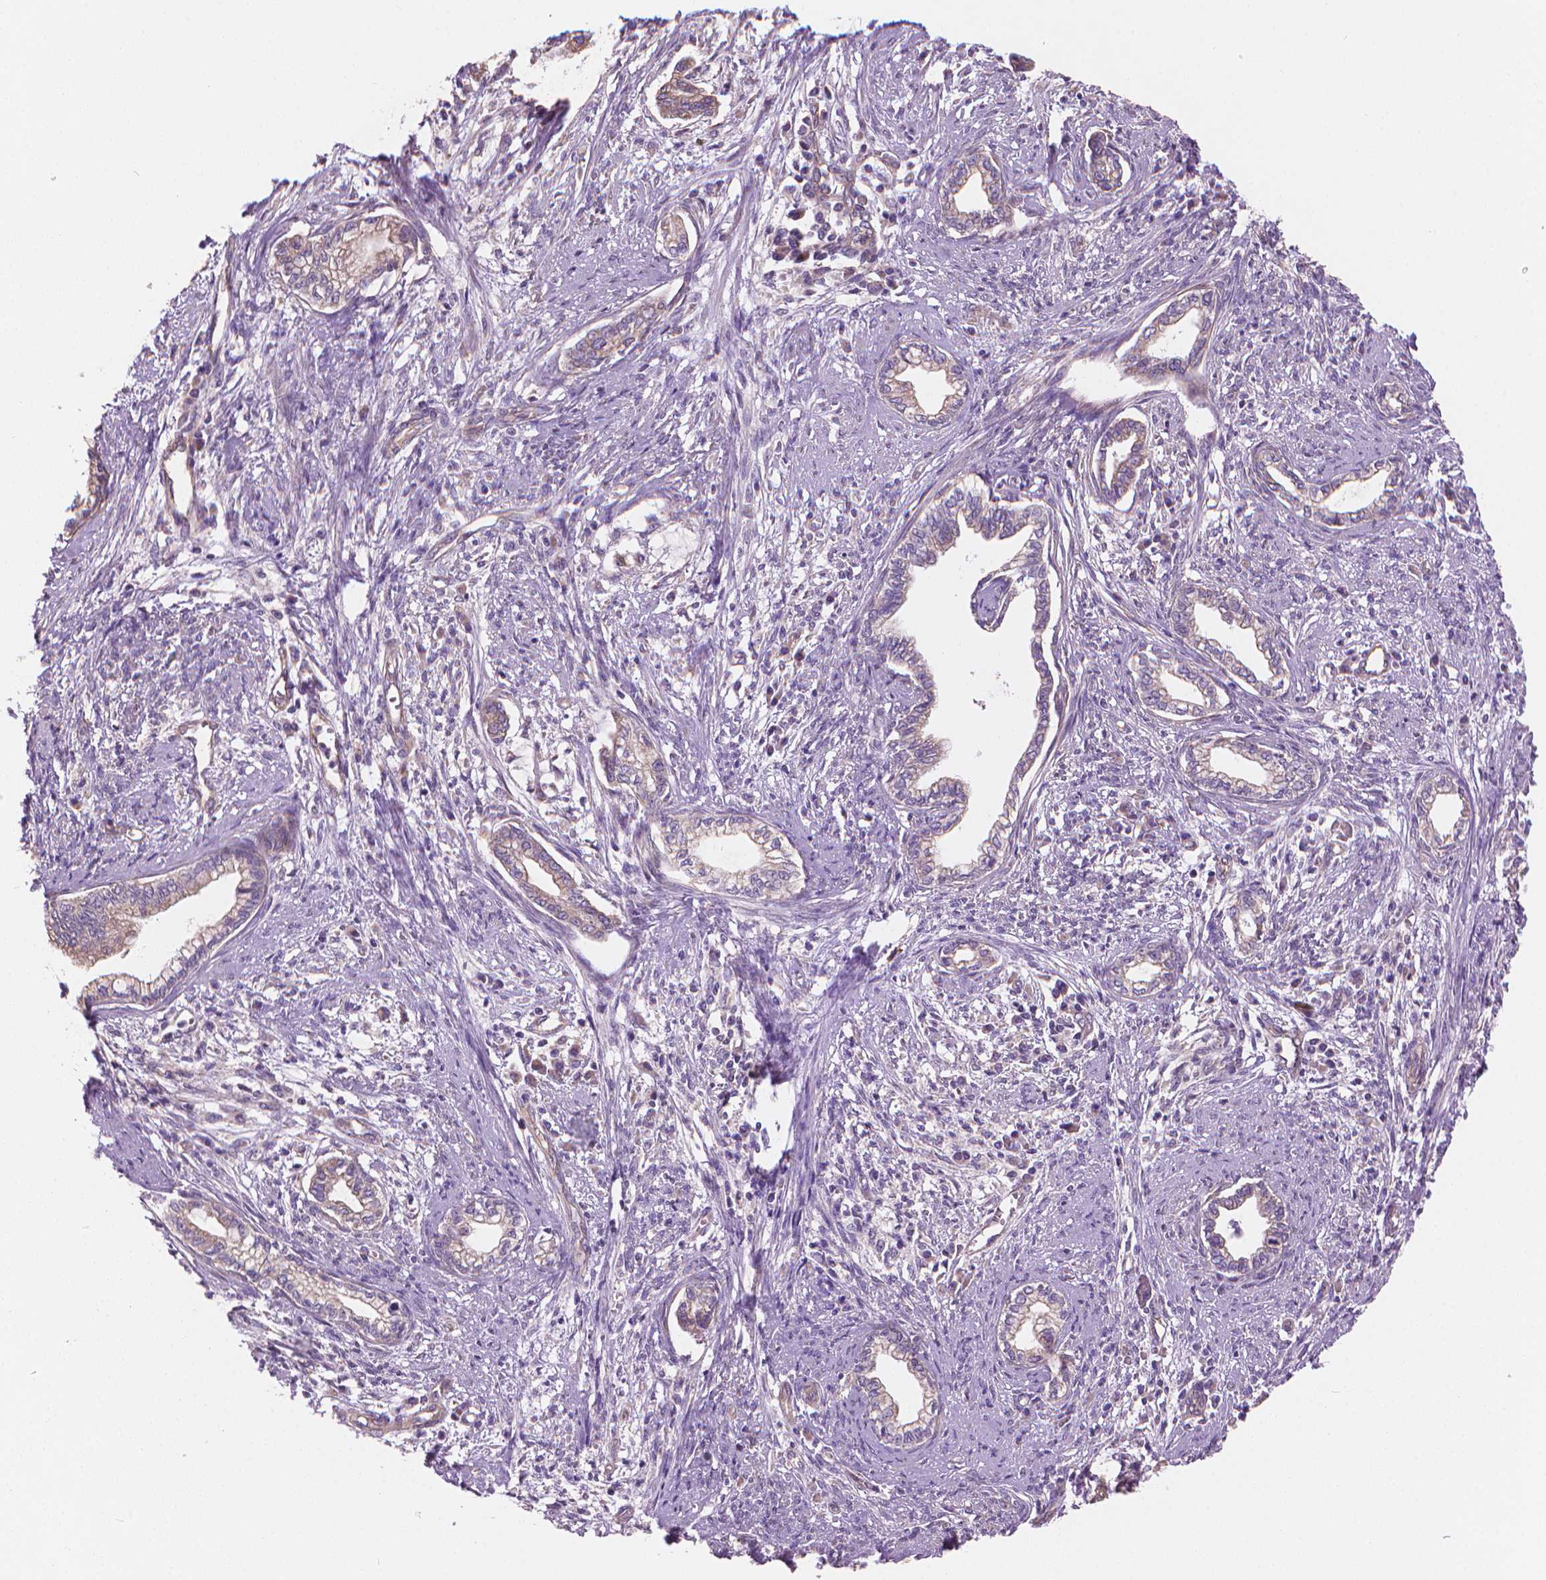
{"staining": {"intensity": "negative", "quantity": "none", "location": "none"}, "tissue": "cervical cancer", "cell_type": "Tumor cells", "image_type": "cancer", "snomed": [{"axis": "morphology", "description": "Adenocarcinoma, NOS"}, {"axis": "topography", "description": "Cervix"}], "caption": "High magnification brightfield microscopy of cervical cancer (adenocarcinoma) stained with DAB (brown) and counterstained with hematoxylin (blue): tumor cells show no significant expression.", "gene": "TTC29", "patient": {"sex": "female", "age": 62}}